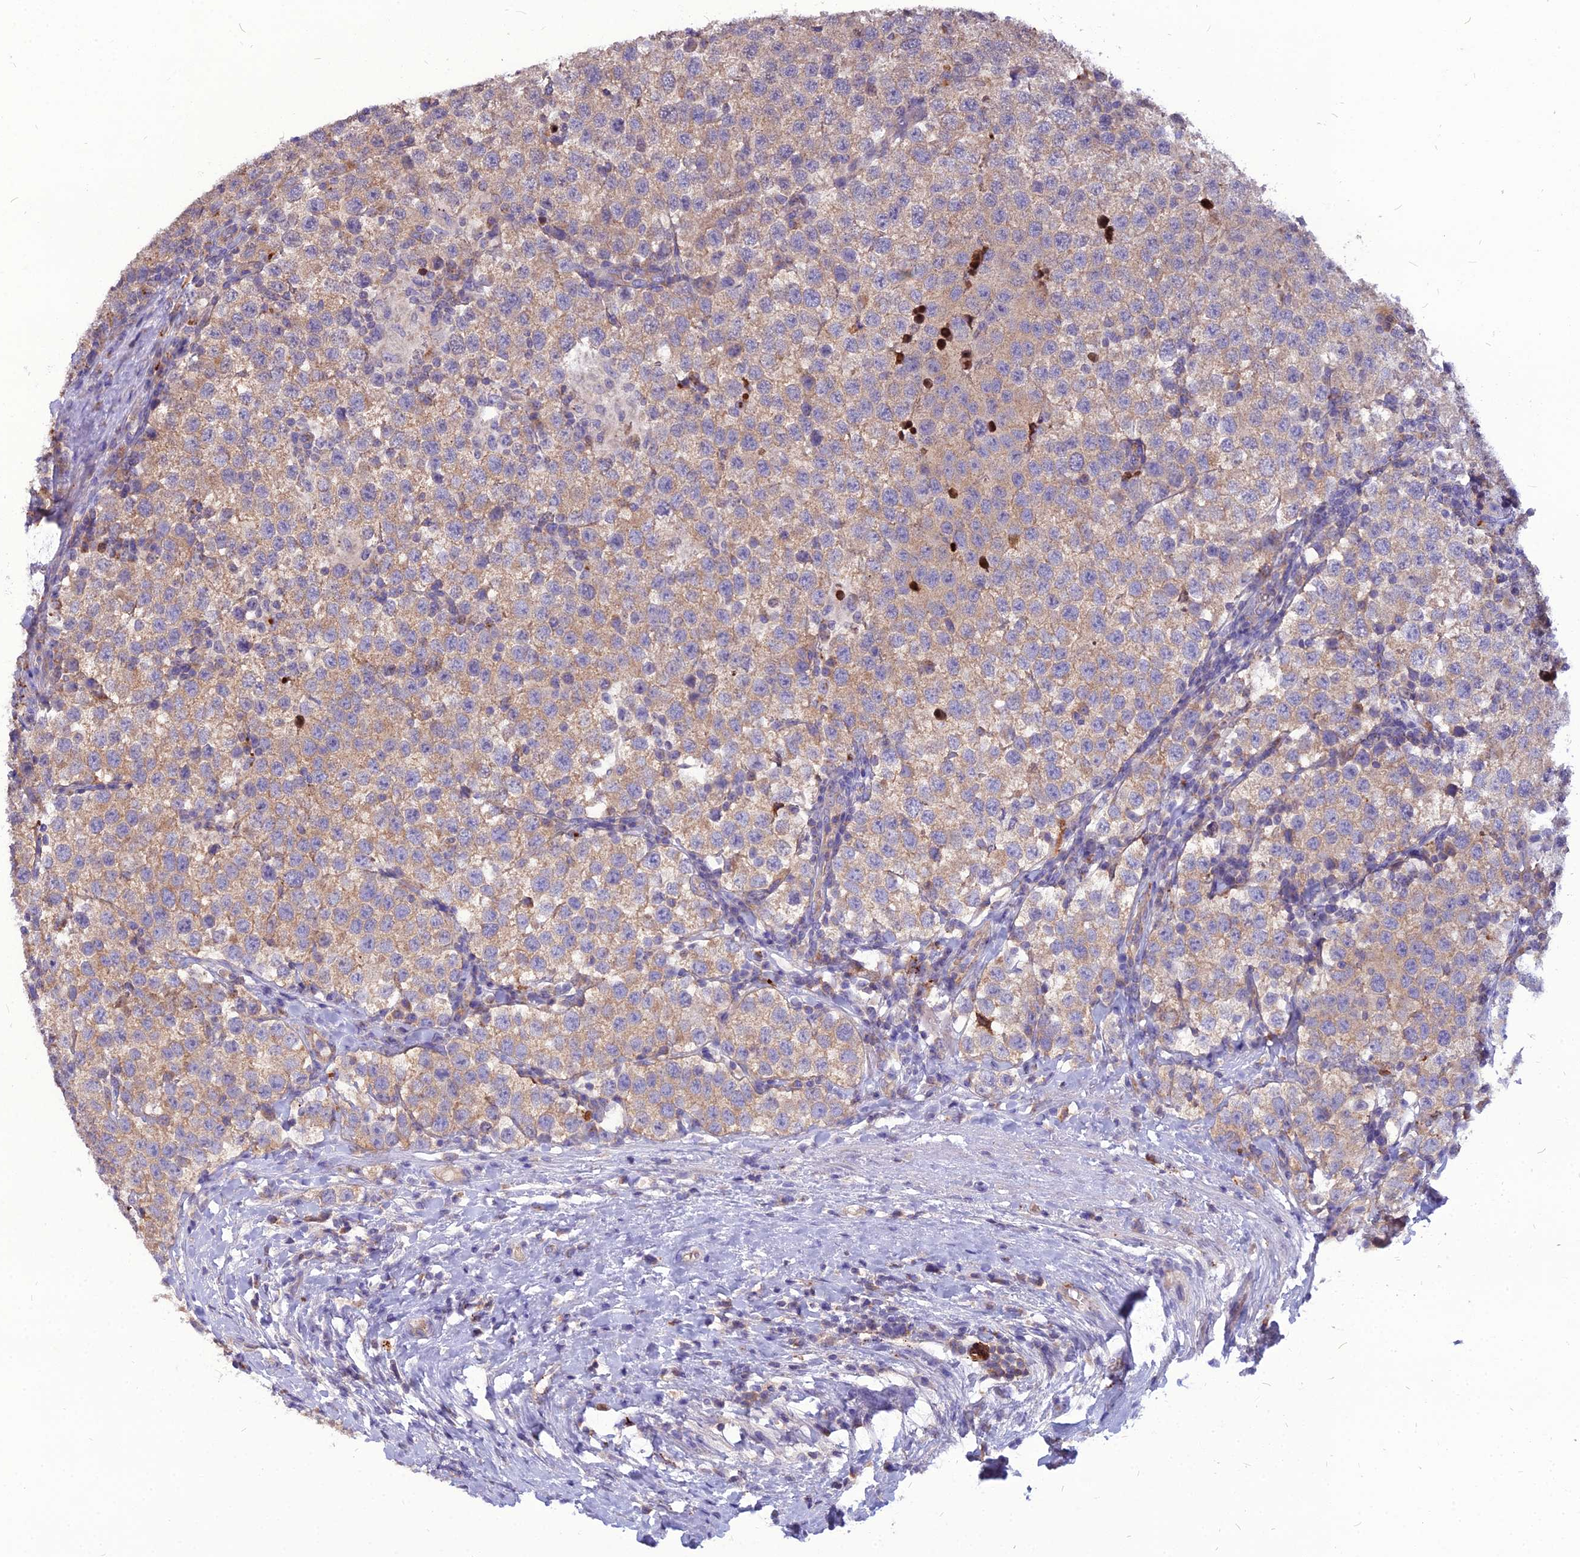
{"staining": {"intensity": "weak", "quantity": "25%-75%", "location": "cytoplasmic/membranous"}, "tissue": "testis cancer", "cell_type": "Tumor cells", "image_type": "cancer", "snomed": [{"axis": "morphology", "description": "Seminoma, NOS"}, {"axis": "topography", "description": "Testis"}], "caption": "Protein expression analysis of human testis cancer (seminoma) reveals weak cytoplasmic/membranous expression in about 25%-75% of tumor cells.", "gene": "PCED1B", "patient": {"sex": "male", "age": 34}}